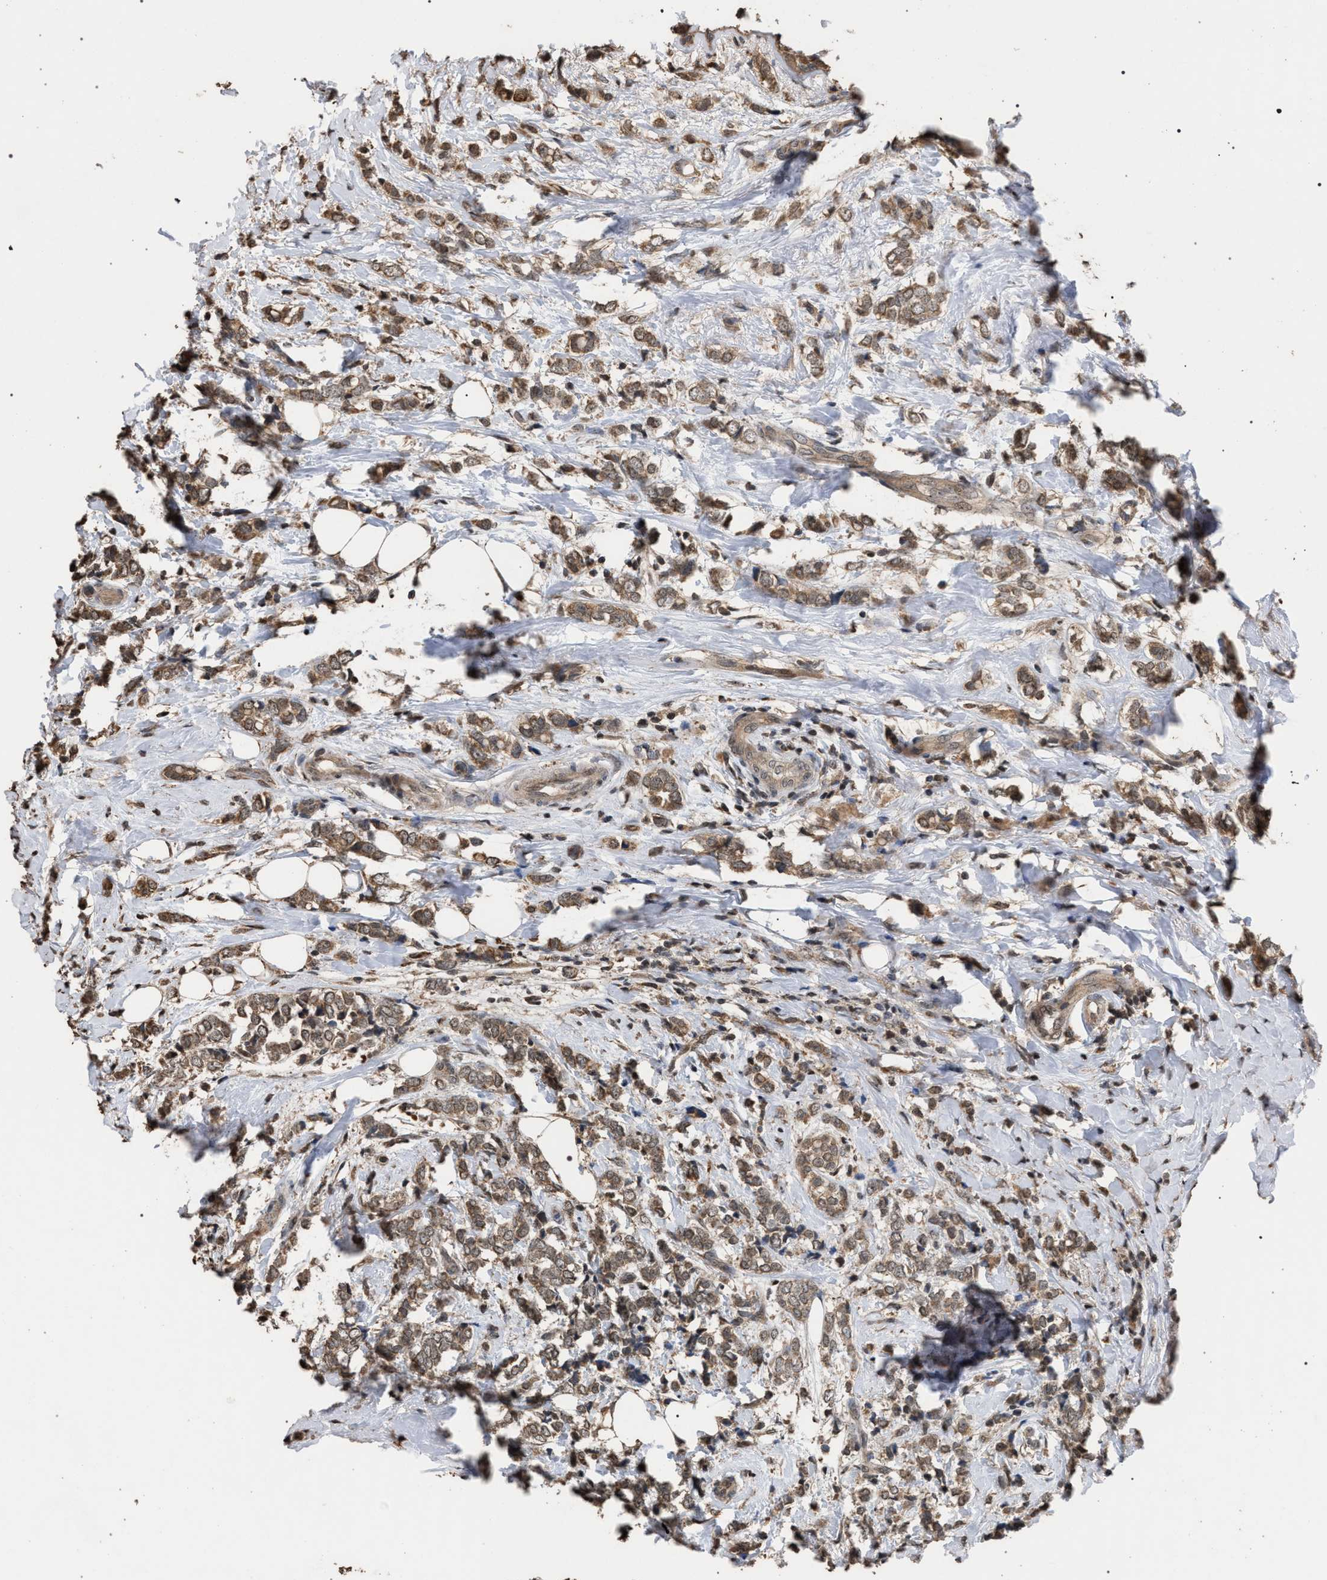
{"staining": {"intensity": "moderate", "quantity": ">75%", "location": "cytoplasmic/membranous"}, "tissue": "breast cancer", "cell_type": "Tumor cells", "image_type": "cancer", "snomed": [{"axis": "morphology", "description": "Normal tissue, NOS"}, {"axis": "morphology", "description": "Lobular carcinoma"}, {"axis": "topography", "description": "Breast"}], "caption": "The immunohistochemical stain labels moderate cytoplasmic/membranous positivity in tumor cells of breast cancer tissue. Using DAB (brown) and hematoxylin (blue) stains, captured at high magnification using brightfield microscopy.", "gene": "NAA35", "patient": {"sex": "female", "age": 47}}